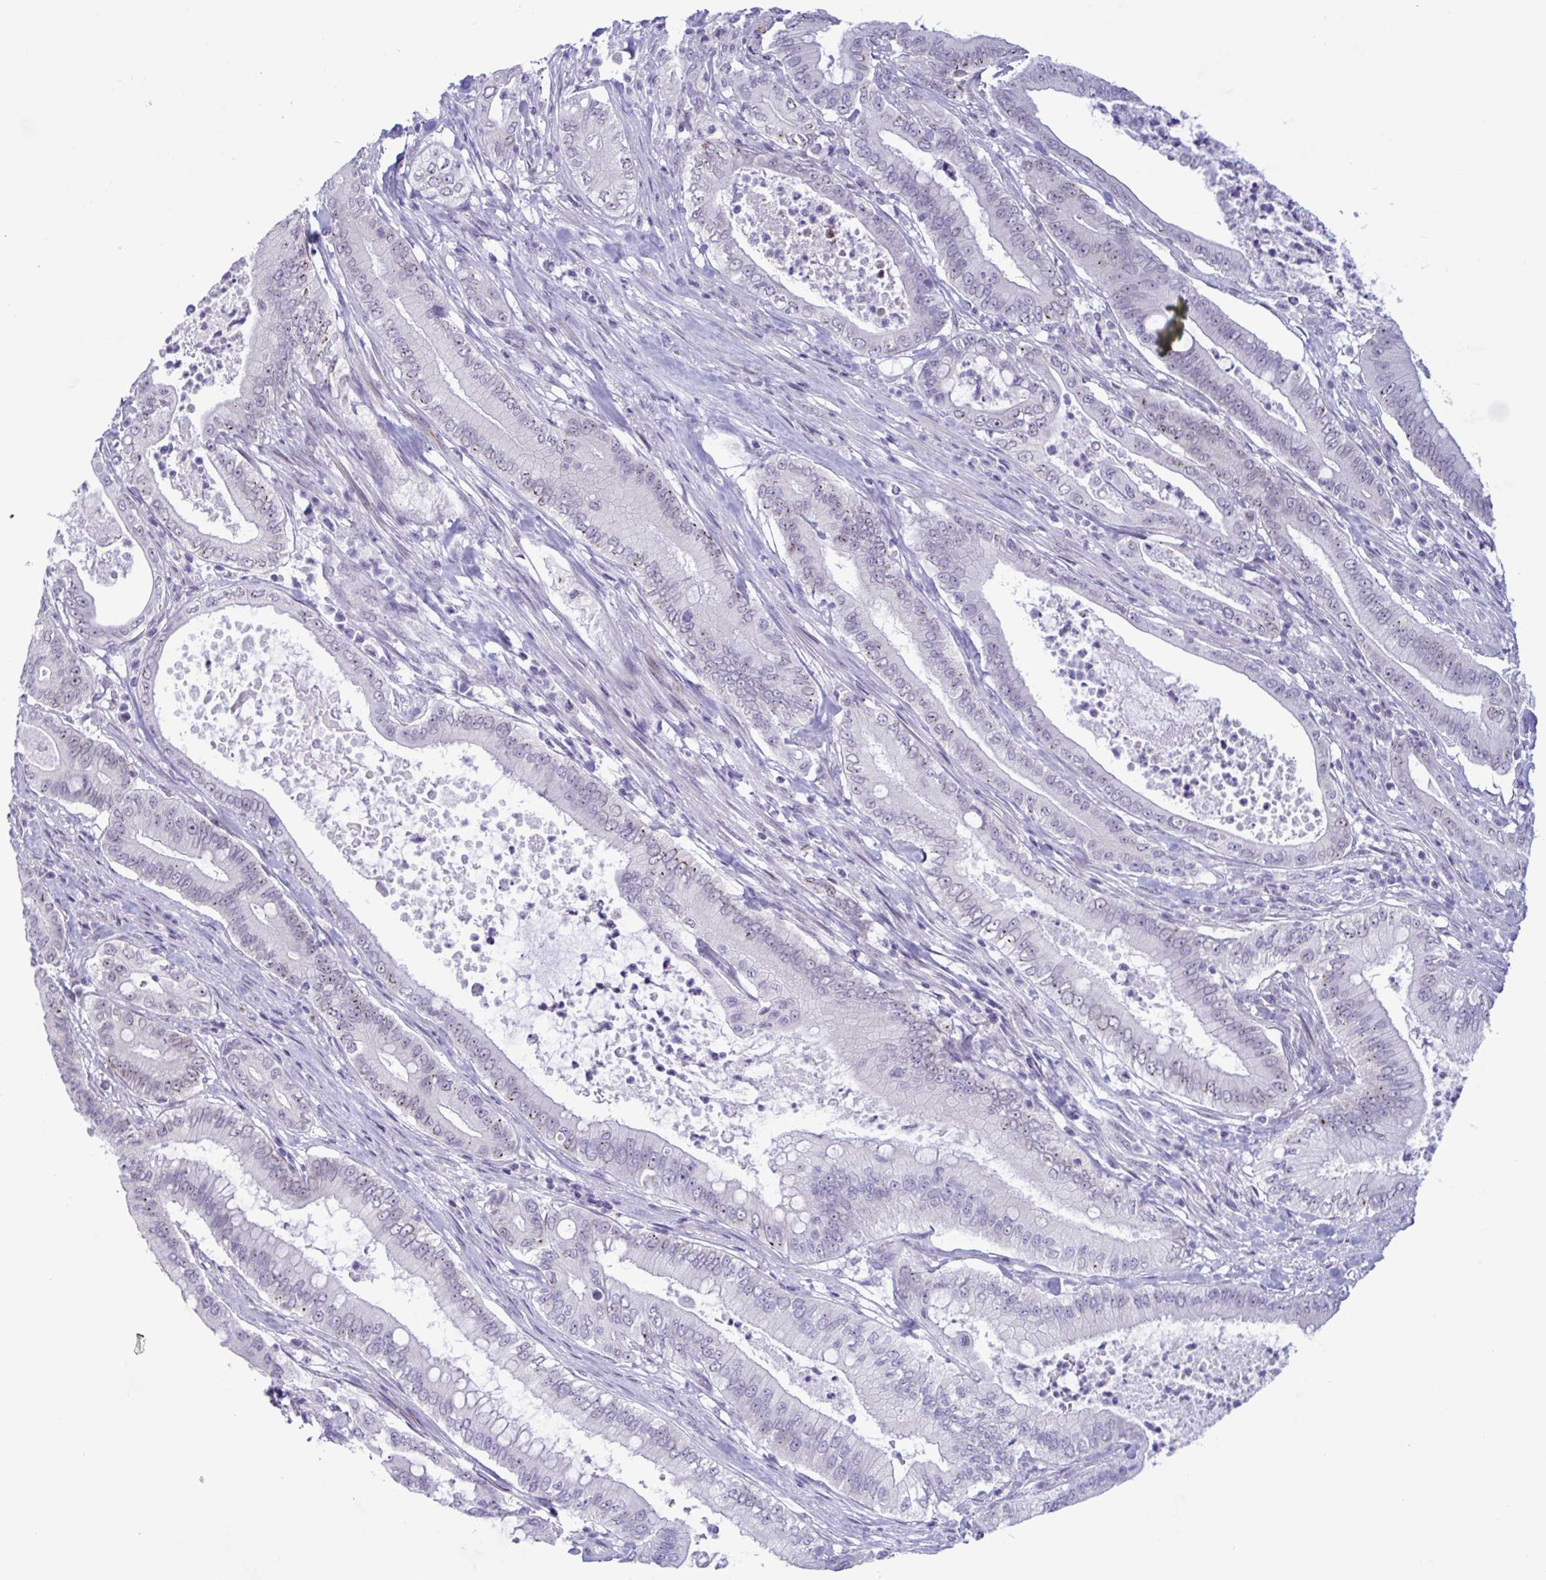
{"staining": {"intensity": "weak", "quantity": "25%-75%", "location": "nuclear"}, "tissue": "pancreatic cancer", "cell_type": "Tumor cells", "image_type": "cancer", "snomed": [{"axis": "morphology", "description": "Adenocarcinoma, NOS"}, {"axis": "topography", "description": "Pancreas"}], "caption": "The micrograph reveals immunohistochemical staining of pancreatic adenocarcinoma. There is weak nuclear staining is present in about 25%-75% of tumor cells.", "gene": "DOCK11", "patient": {"sex": "male", "age": 71}}